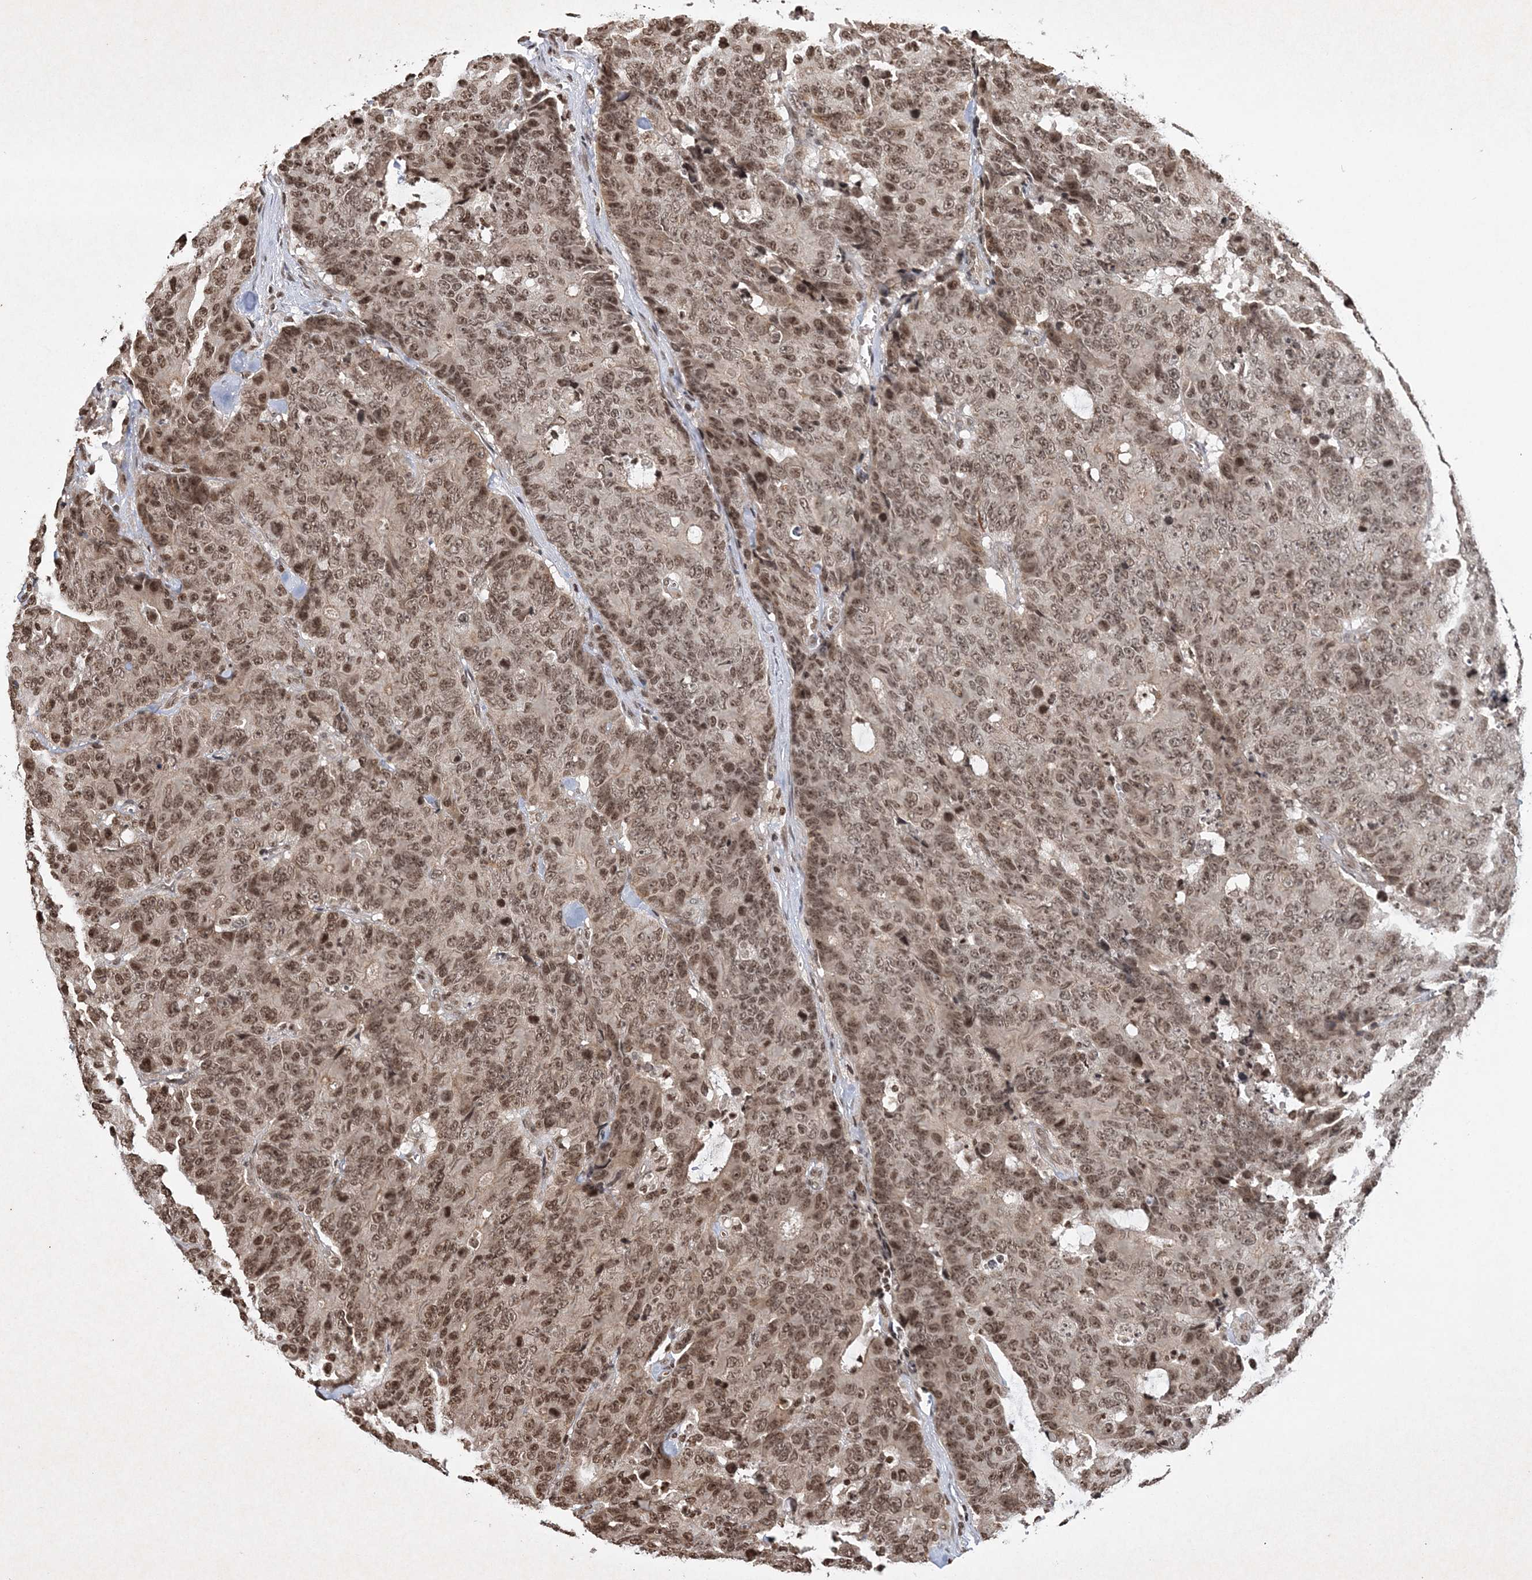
{"staining": {"intensity": "moderate", "quantity": ">75%", "location": "cytoplasmic/membranous,nuclear"}, "tissue": "colorectal cancer", "cell_type": "Tumor cells", "image_type": "cancer", "snomed": [{"axis": "morphology", "description": "Adenocarcinoma, NOS"}, {"axis": "topography", "description": "Colon"}], "caption": "Colorectal adenocarcinoma tissue displays moderate cytoplasmic/membranous and nuclear staining in approximately >75% of tumor cells", "gene": "NEDD9", "patient": {"sex": "female", "age": 86}}